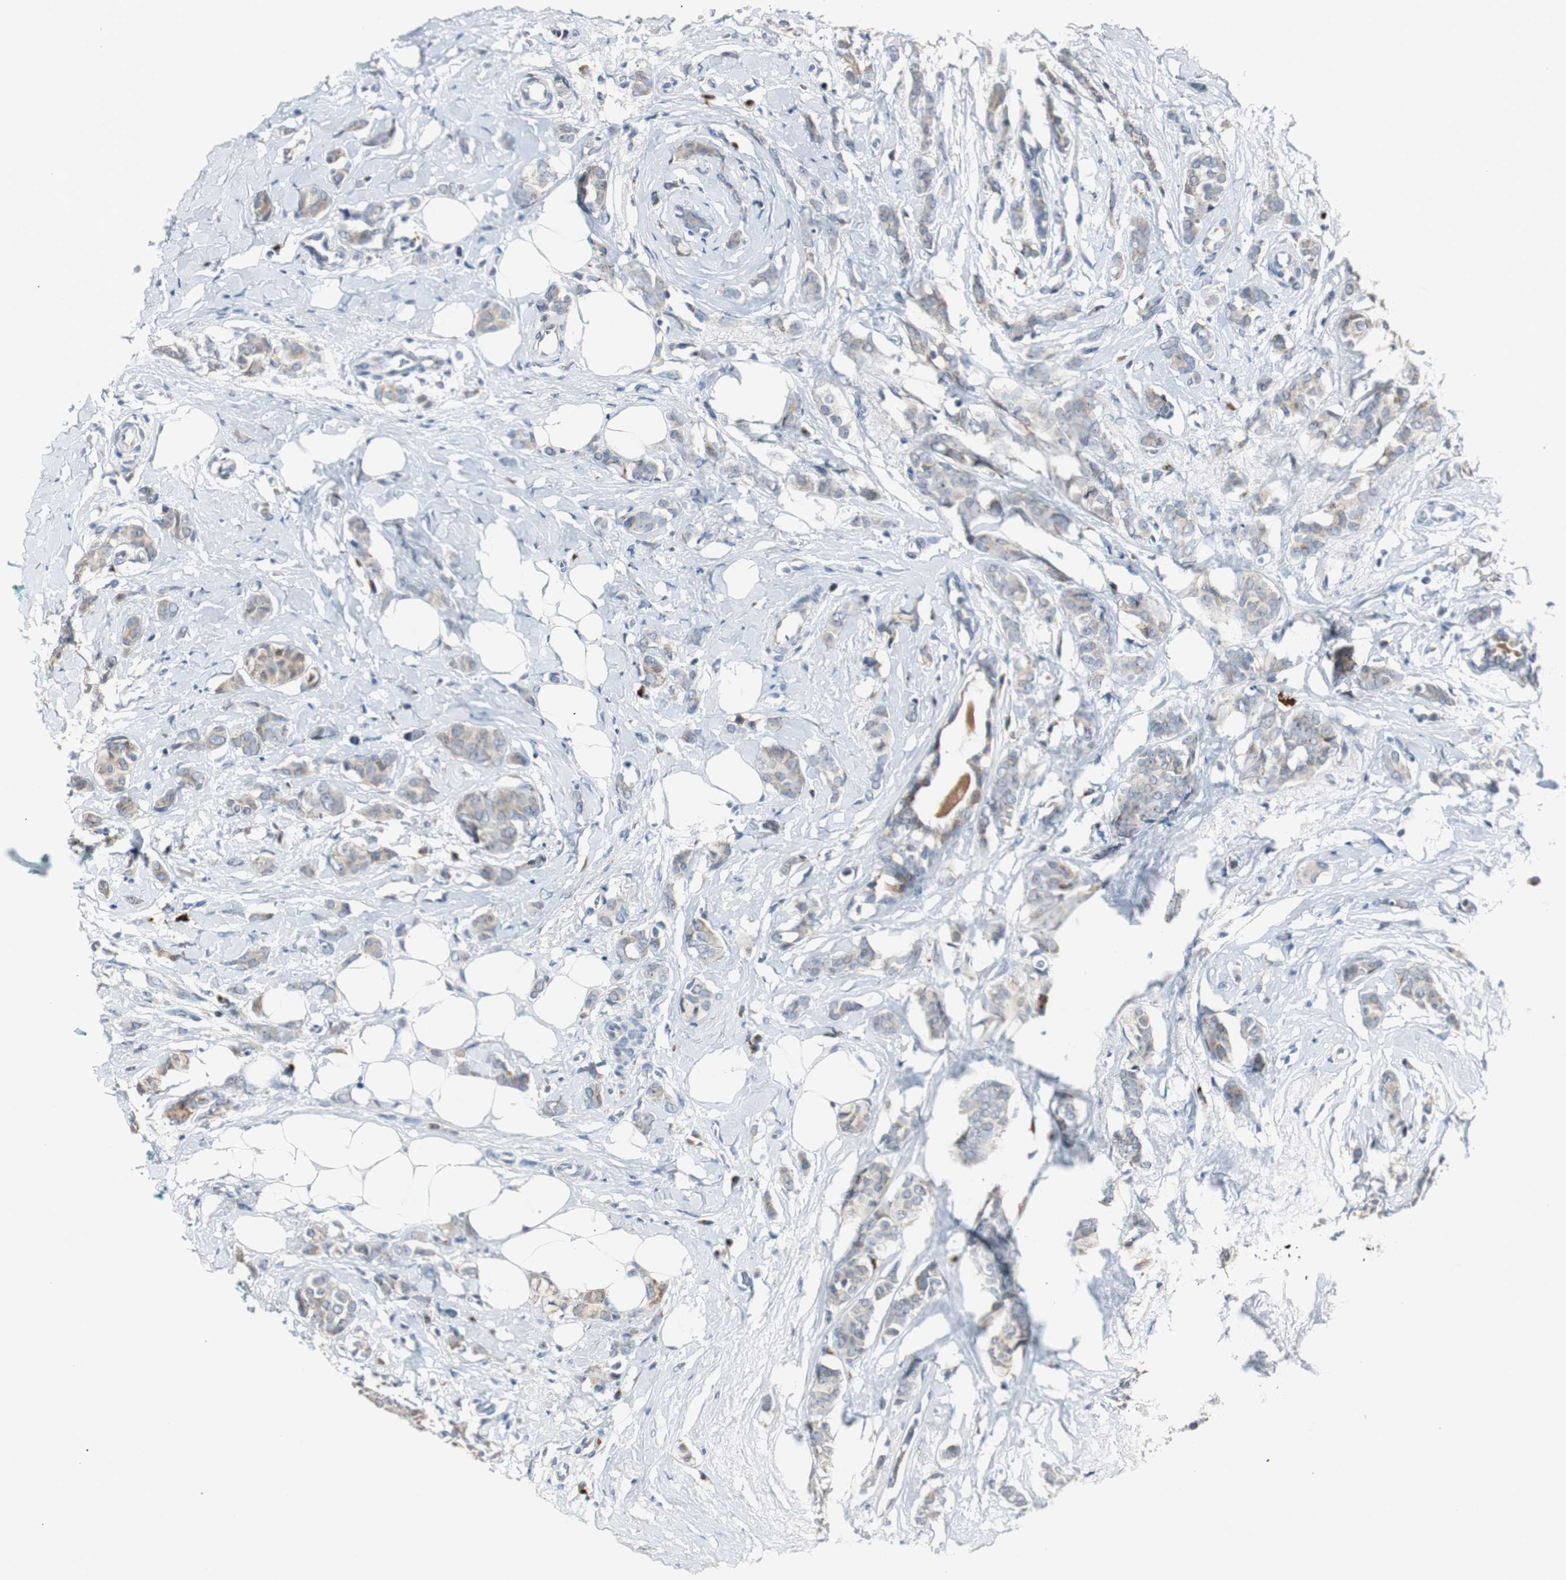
{"staining": {"intensity": "weak", "quantity": ">75%", "location": "cytoplasmic/membranous"}, "tissue": "breast cancer", "cell_type": "Tumor cells", "image_type": "cancer", "snomed": [{"axis": "morphology", "description": "Lobular carcinoma"}, {"axis": "topography", "description": "Breast"}], "caption": "IHC histopathology image of human breast cancer (lobular carcinoma) stained for a protein (brown), which exhibits low levels of weak cytoplasmic/membranous positivity in about >75% of tumor cells.", "gene": "SOX30", "patient": {"sex": "female", "age": 60}}